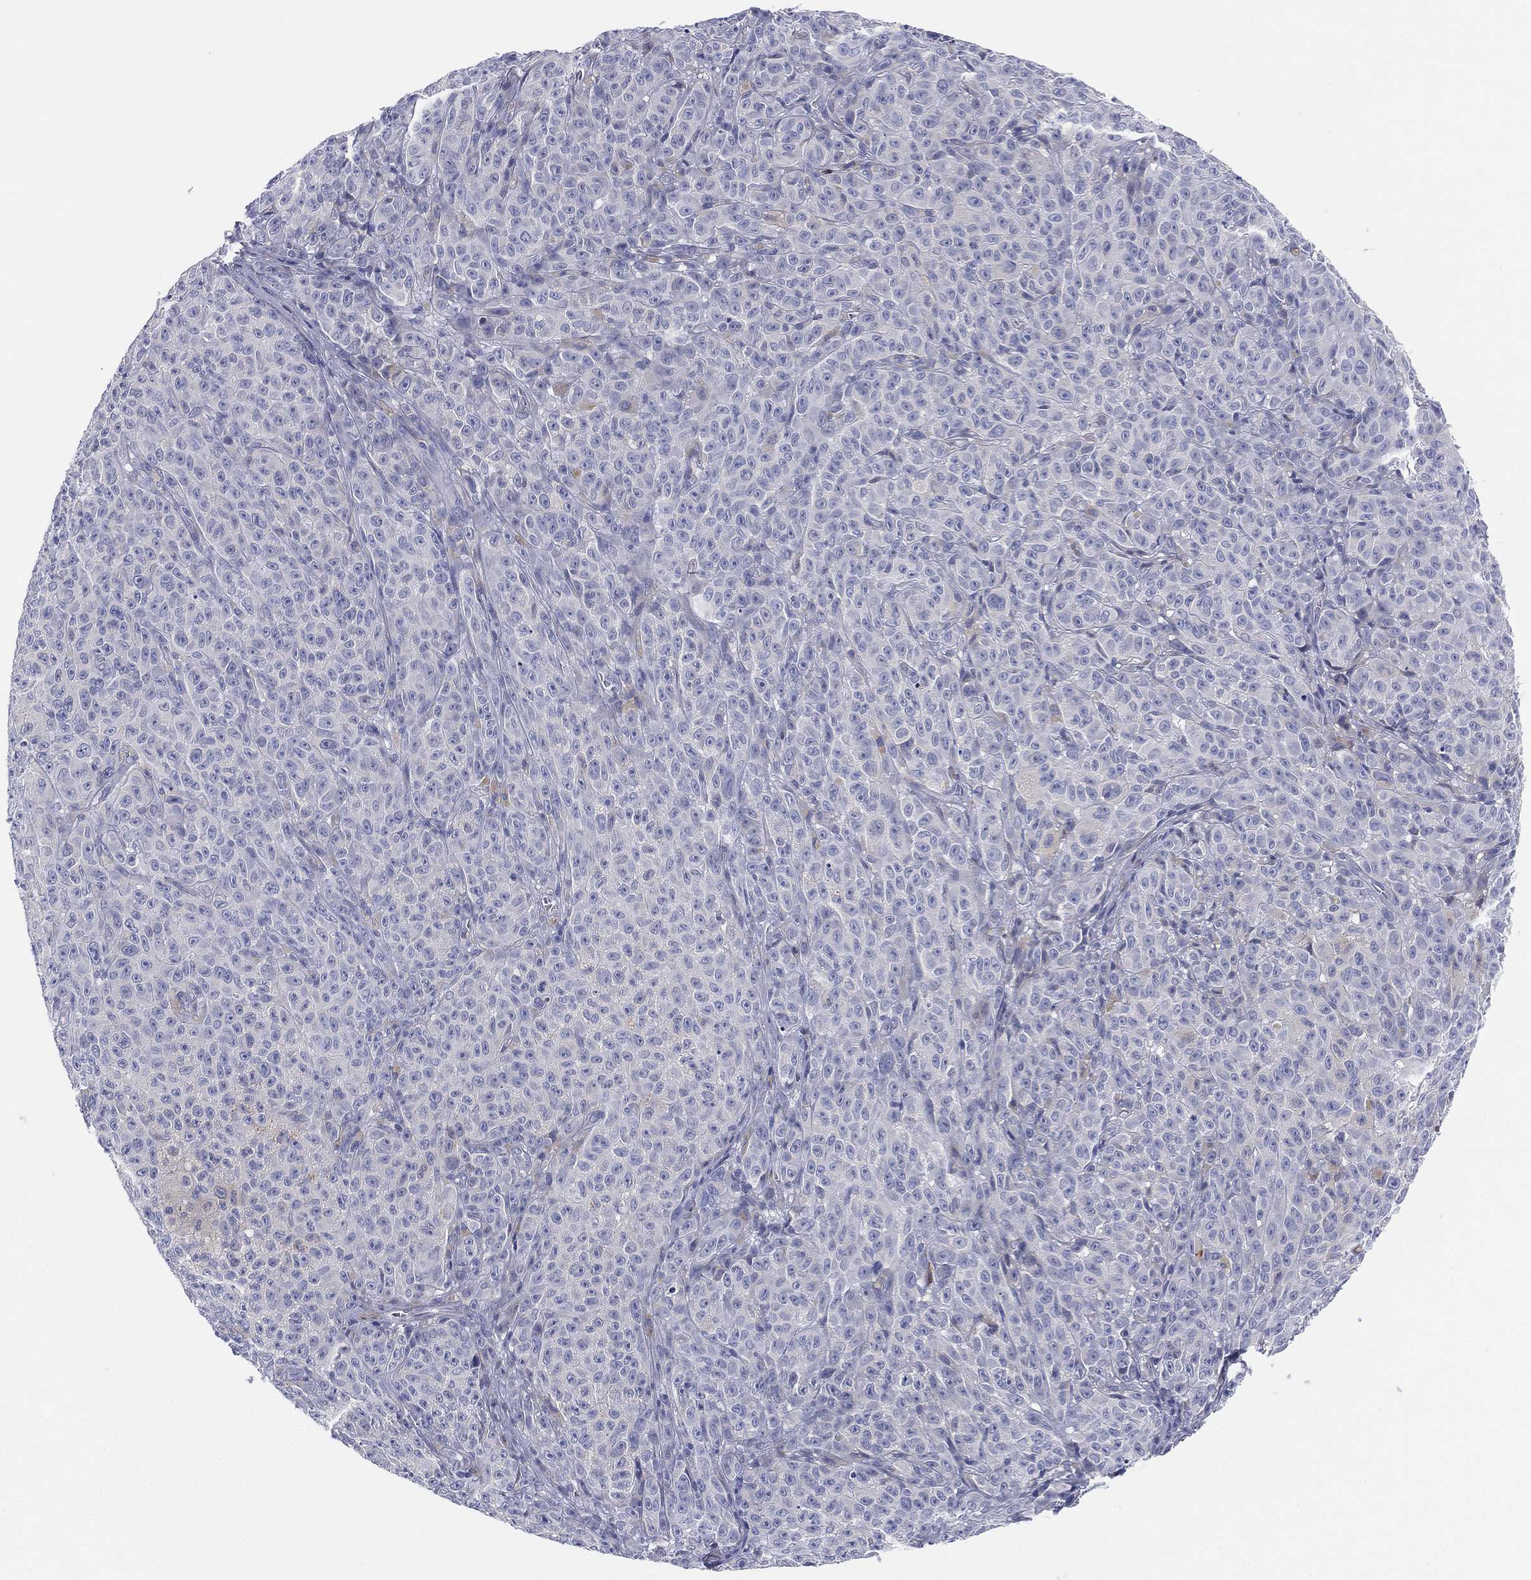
{"staining": {"intensity": "negative", "quantity": "none", "location": "none"}, "tissue": "melanoma", "cell_type": "Tumor cells", "image_type": "cancer", "snomed": [{"axis": "morphology", "description": "Malignant melanoma, NOS"}, {"axis": "topography", "description": "Skin"}], "caption": "Immunohistochemistry (IHC) of human malignant melanoma demonstrates no expression in tumor cells.", "gene": "MLF1", "patient": {"sex": "female", "age": 82}}